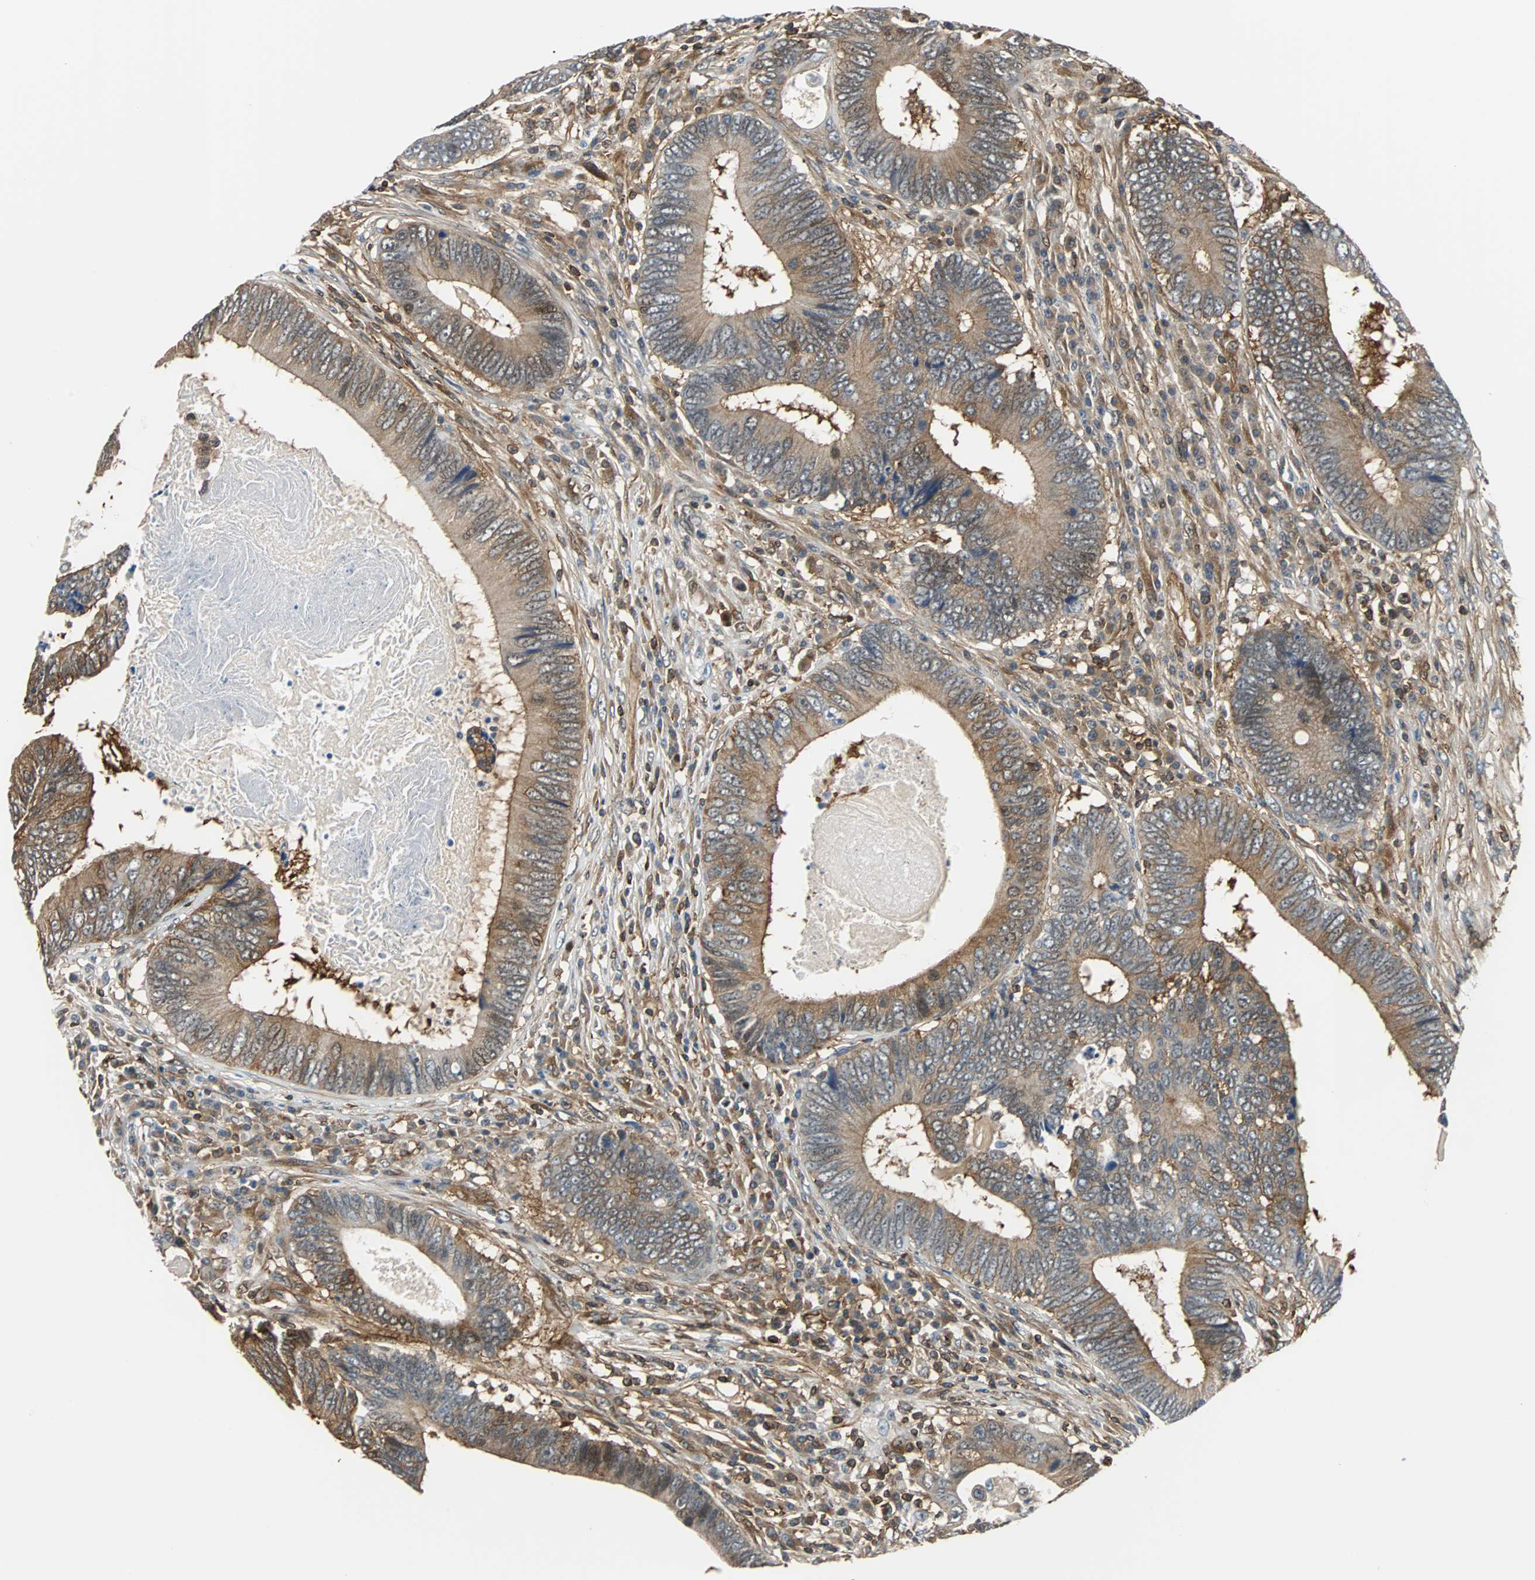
{"staining": {"intensity": "moderate", "quantity": ">75%", "location": "cytoplasmic/membranous"}, "tissue": "colorectal cancer", "cell_type": "Tumor cells", "image_type": "cancer", "snomed": [{"axis": "morphology", "description": "Adenocarcinoma, NOS"}, {"axis": "topography", "description": "Colon"}], "caption": "Protein analysis of adenocarcinoma (colorectal) tissue displays moderate cytoplasmic/membranous expression in about >75% of tumor cells. The staining was performed using DAB (3,3'-diaminobenzidine) to visualize the protein expression in brown, while the nuclei were stained in blue with hematoxylin (Magnification: 20x).", "gene": "RELA", "patient": {"sex": "female", "age": 78}}